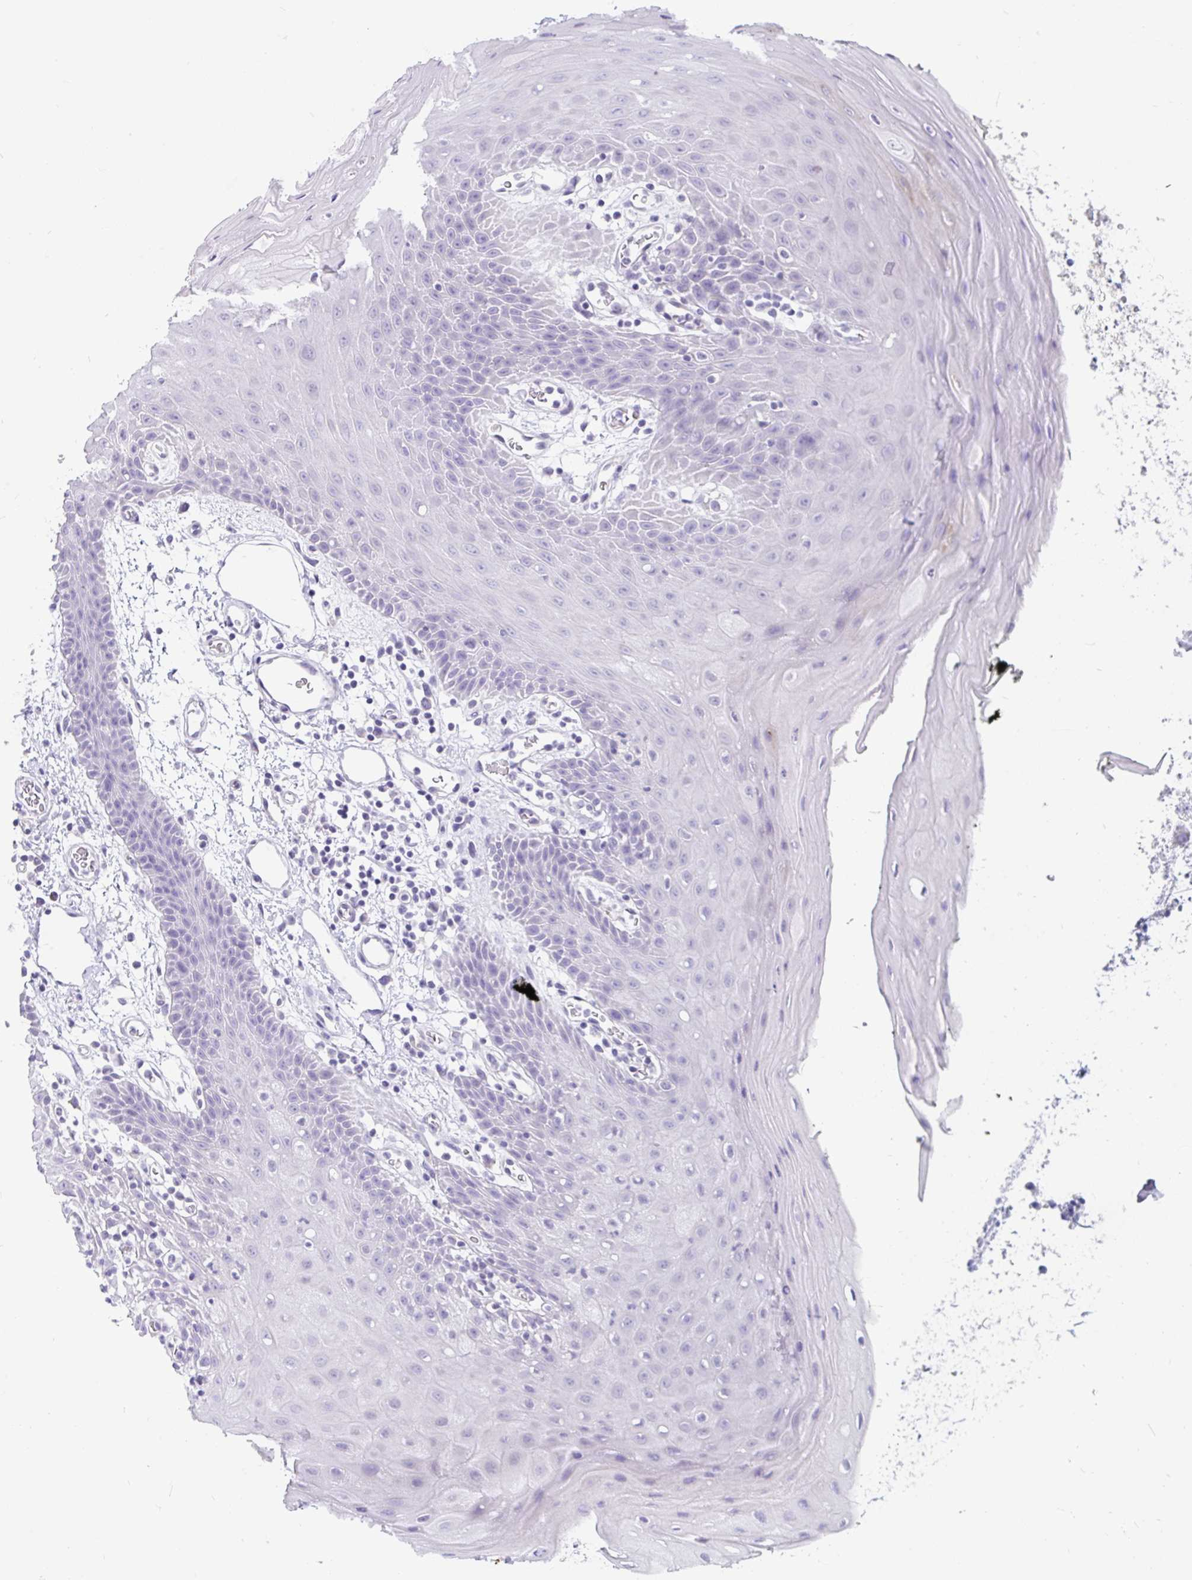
{"staining": {"intensity": "moderate", "quantity": "<25%", "location": "cytoplasmic/membranous"}, "tissue": "oral mucosa", "cell_type": "Squamous epithelial cells", "image_type": "normal", "snomed": [{"axis": "morphology", "description": "Normal tissue, NOS"}, {"axis": "topography", "description": "Oral tissue"}], "caption": "This image displays IHC staining of unremarkable oral mucosa, with low moderate cytoplasmic/membranous expression in approximately <25% of squamous epithelial cells.", "gene": "INTS5", "patient": {"sex": "female", "age": 59}}